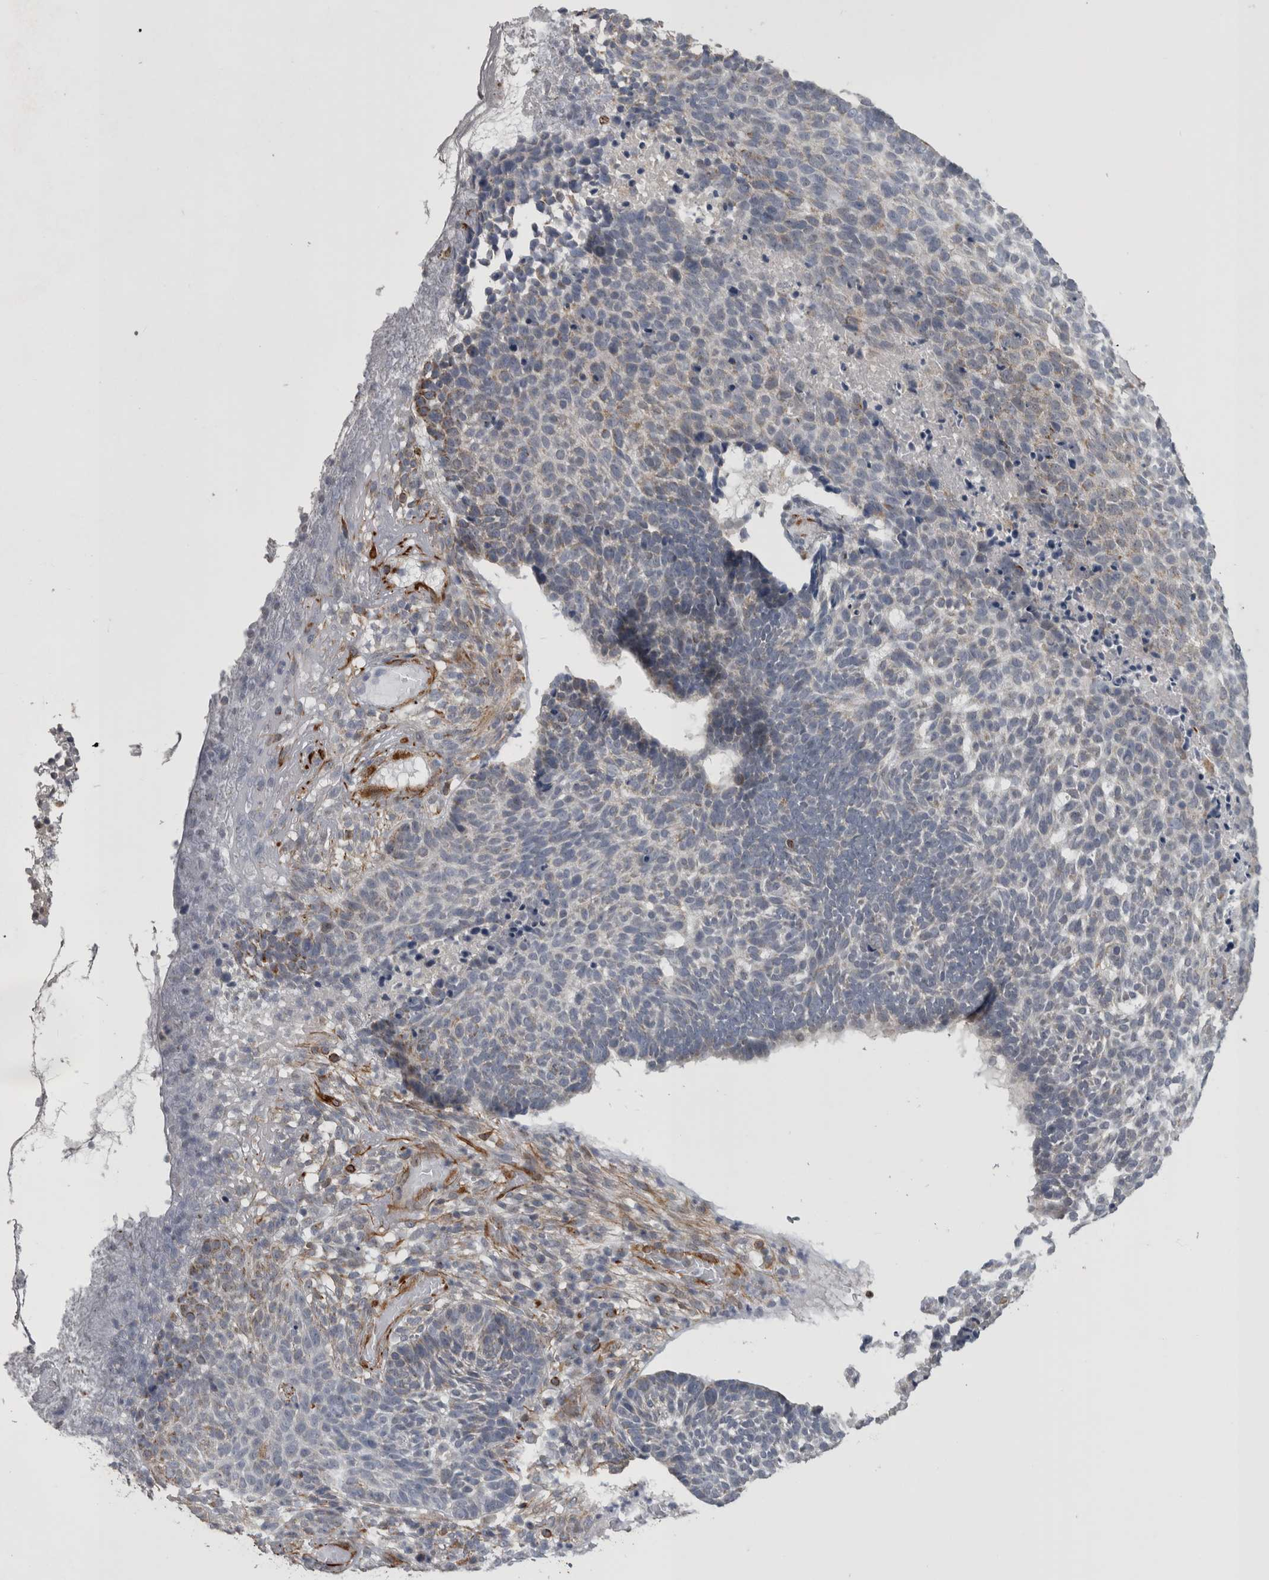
{"staining": {"intensity": "weak", "quantity": "<25%", "location": "cytoplasmic/membranous"}, "tissue": "skin cancer", "cell_type": "Tumor cells", "image_type": "cancer", "snomed": [{"axis": "morphology", "description": "Basal cell carcinoma"}, {"axis": "topography", "description": "Skin"}], "caption": "This is a micrograph of immunohistochemistry staining of skin basal cell carcinoma, which shows no staining in tumor cells. Nuclei are stained in blue.", "gene": "ACOT7", "patient": {"sex": "male", "age": 85}}